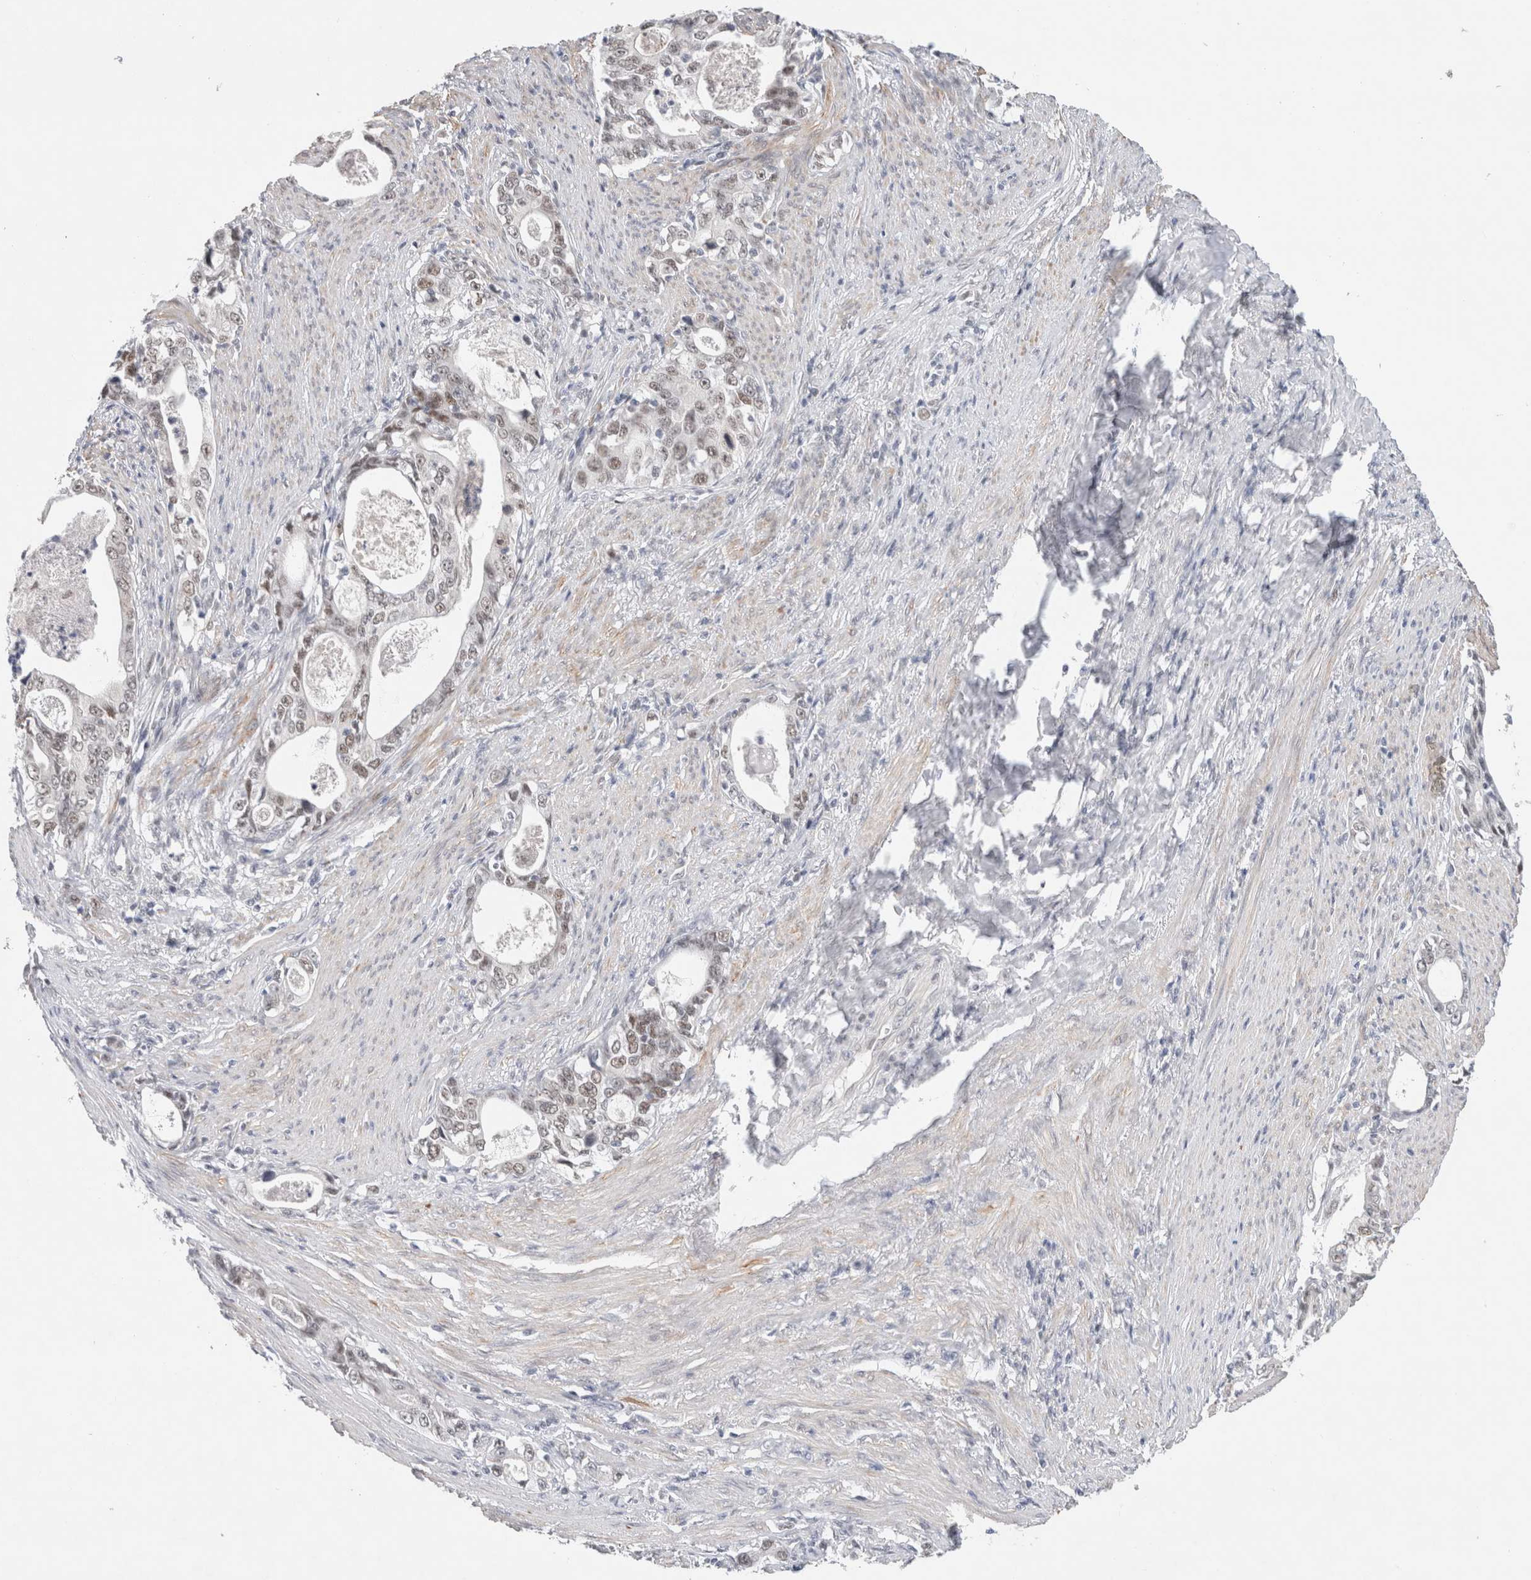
{"staining": {"intensity": "weak", "quantity": "<25%", "location": "nuclear"}, "tissue": "stomach cancer", "cell_type": "Tumor cells", "image_type": "cancer", "snomed": [{"axis": "morphology", "description": "Adenocarcinoma, NOS"}, {"axis": "topography", "description": "Stomach, lower"}], "caption": "Tumor cells are negative for brown protein staining in stomach cancer (adenocarcinoma).", "gene": "KNL1", "patient": {"sex": "female", "age": 72}}